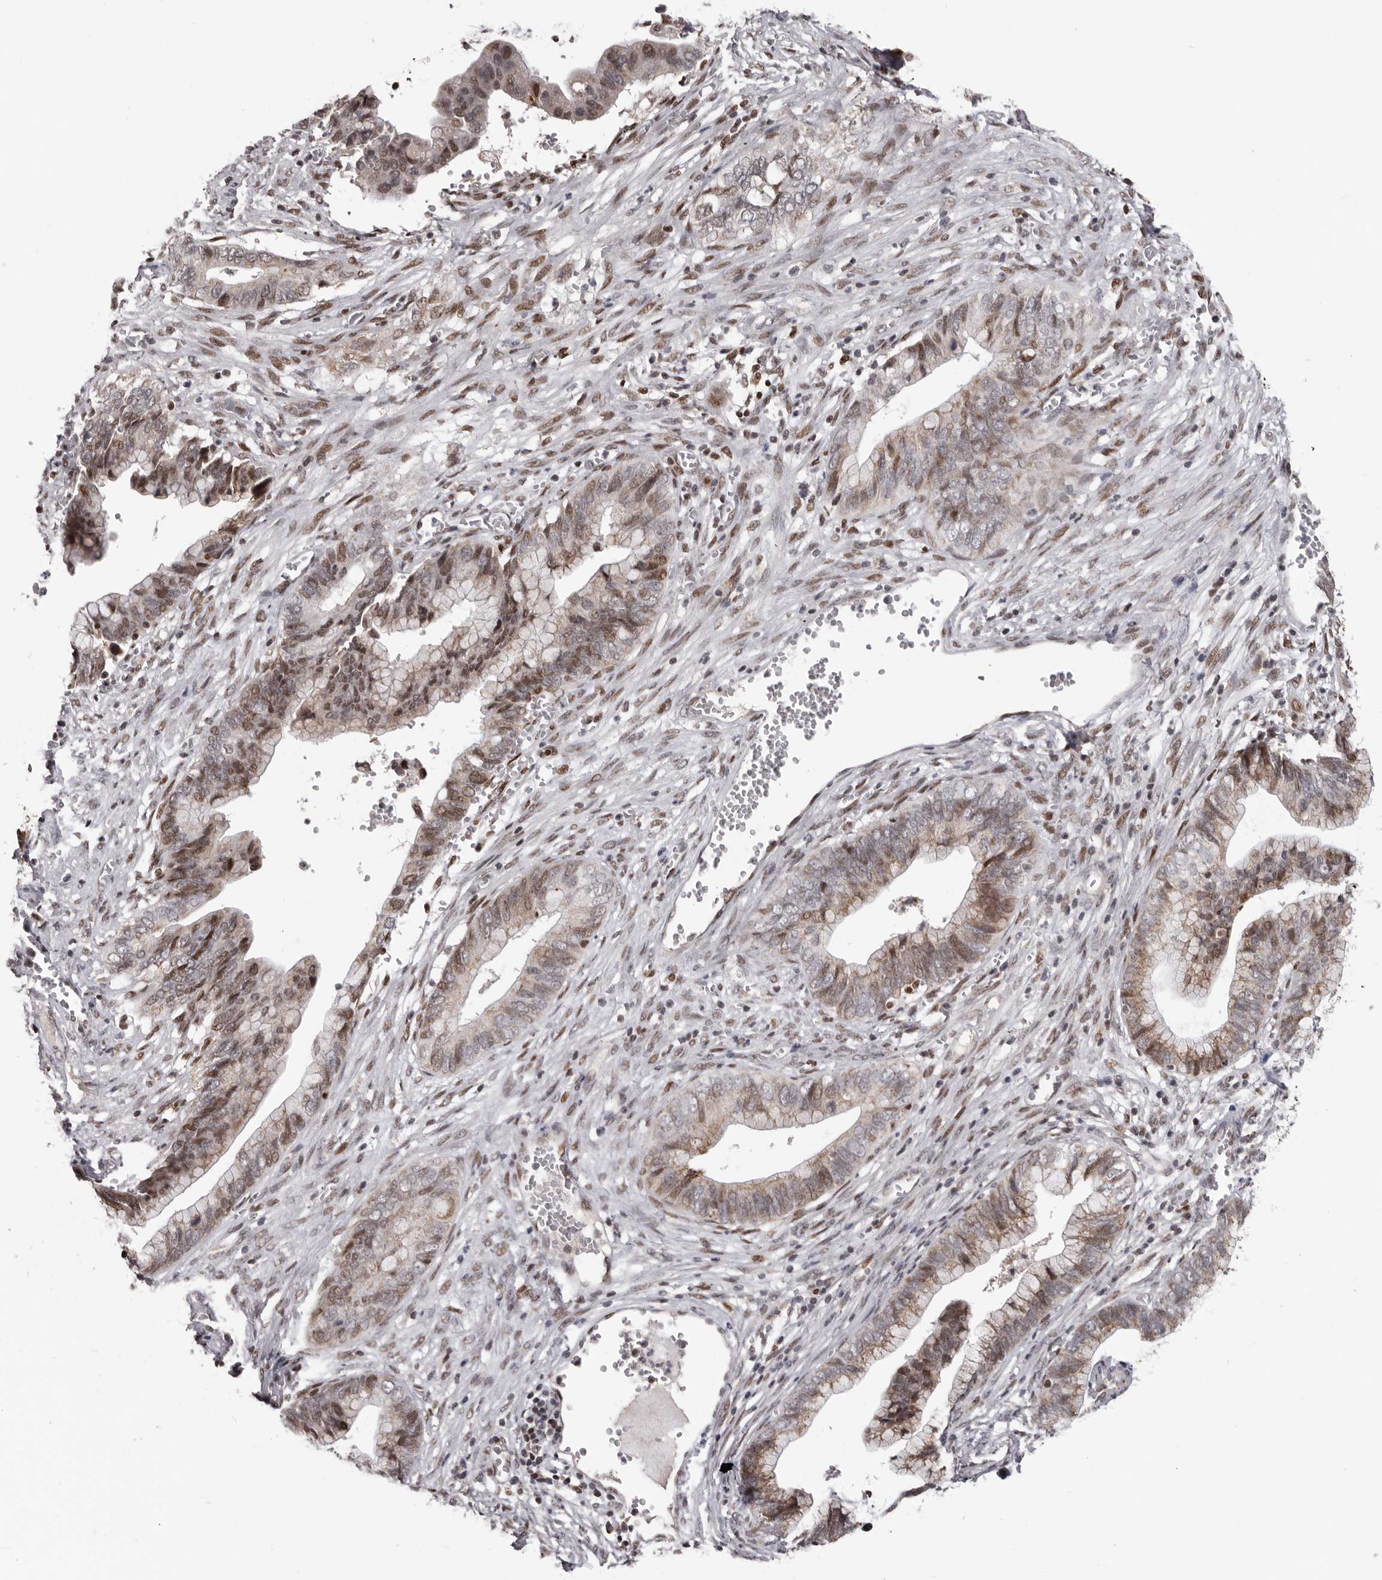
{"staining": {"intensity": "moderate", "quantity": "25%-75%", "location": "cytoplasmic/membranous,nuclear"}, "tissue": "cervical cancer", "cell_type": "Tumor cells", "image_type": "cancer", "snomed": [{"axis": "morphology", "description": "Adenocarcinoma, NOS"}, {"axis": "topography", "description": "Cervix"}], "caption": "Moderate cytoplasmic/membranous and nuclear positivity for a protein is appreciated in approximately 25%-75% of tumor cells of cervical cancer (adenocarcinoma) using IHC.", "gene": "C17orf99", "patient": {"sex": "female", "age": 44}}